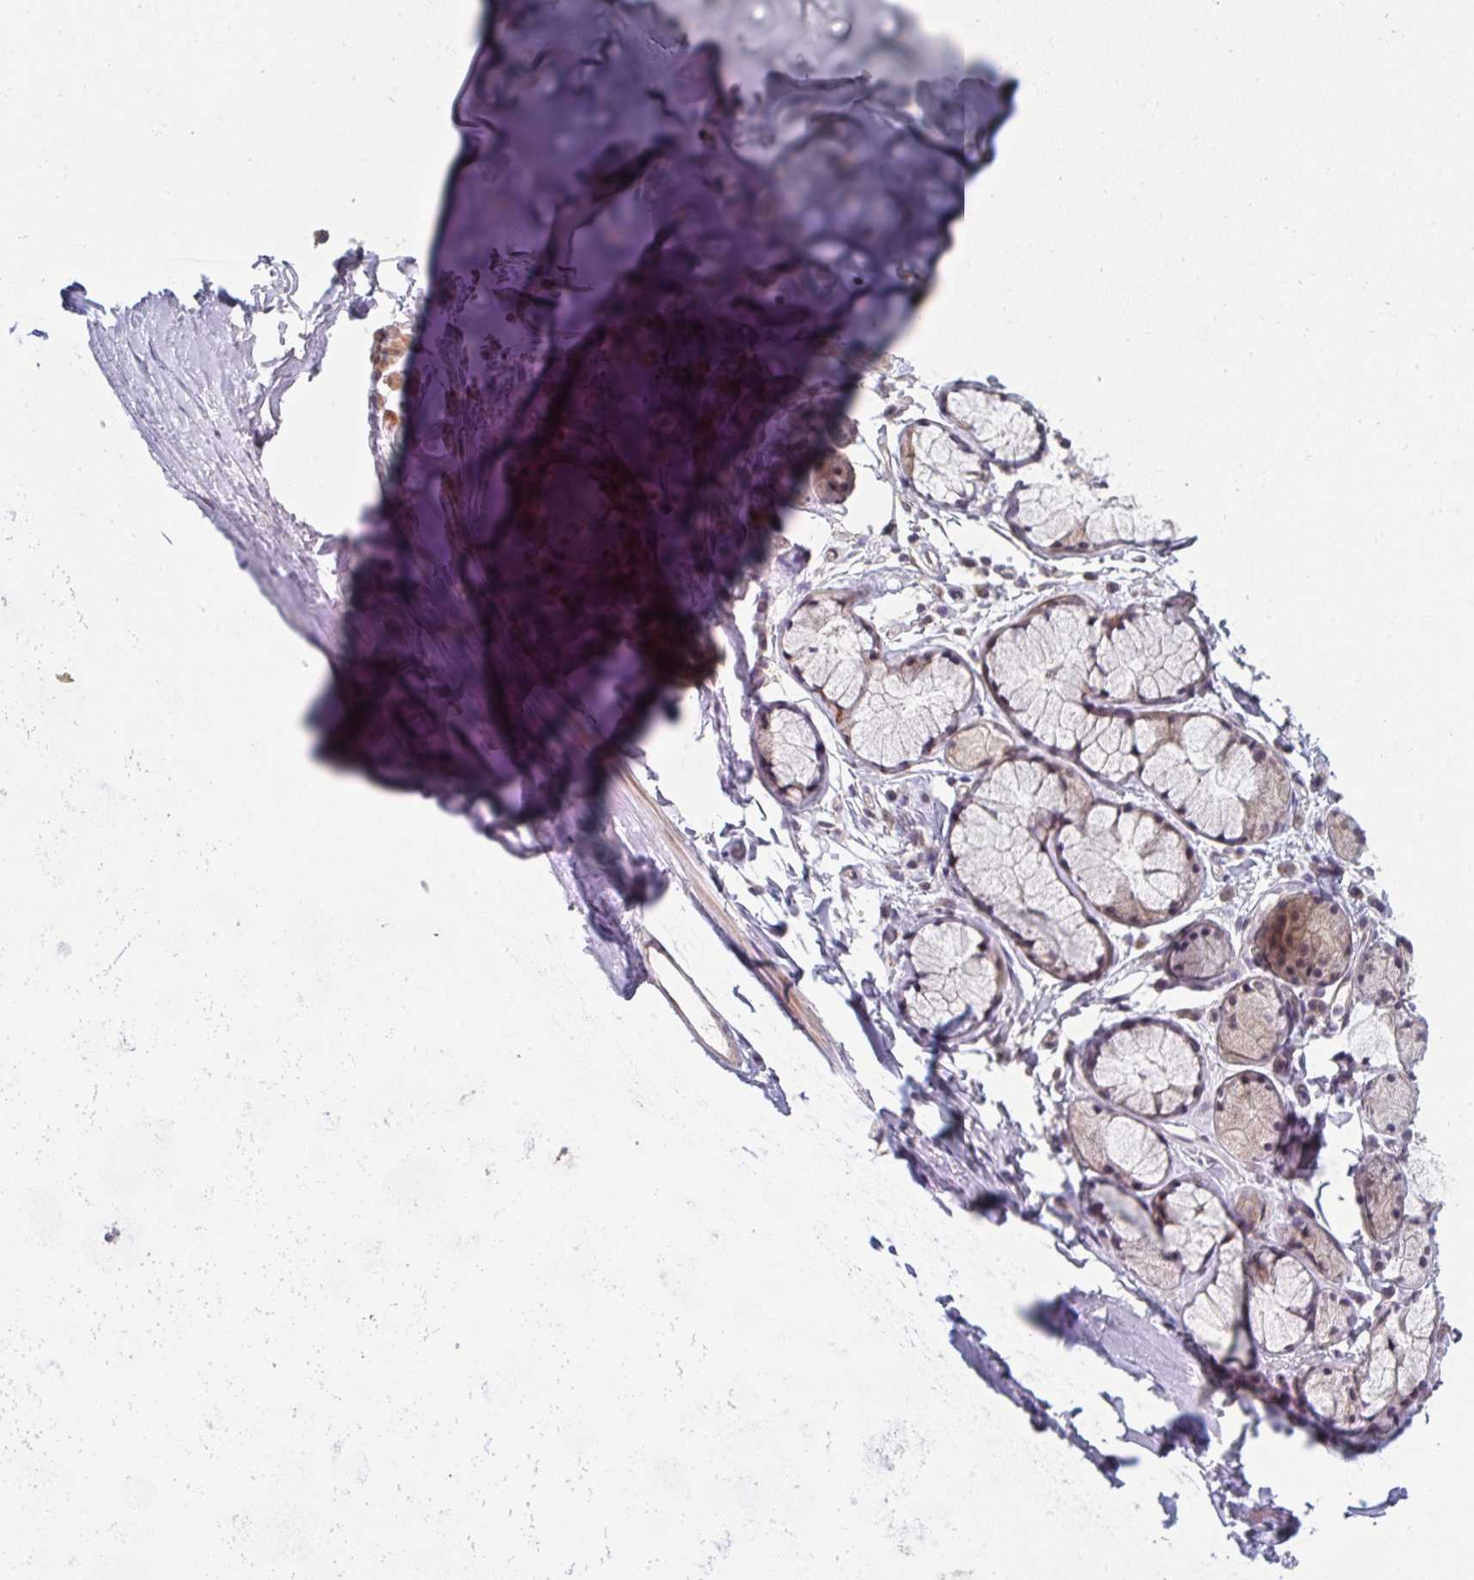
{"staining": {"intensity": "negative", "quantity": "none", "location": "none"}, "tissue": "adipose tissue", "cell_type": "Adipocytes", "image_type": "normal", "snomed": [{"axis": "morphology", "description": "Normal tissue, NOS"}, {"axis": "morphology", "description": "Degeneration, NOS"}, {"axis": "topography", "description": "Cartilage tissue"}, {"axis": "topography", "description": "Lung"}], "caption": "Protein analysis of normal adipose tissue reveals no significant positivity in adipocytes. (DAB immunohistochemistry visualized using brightfield microscopy, high magnification).", "gene": "RANGRF", "patient": {"sex": "female", "age": 61}}